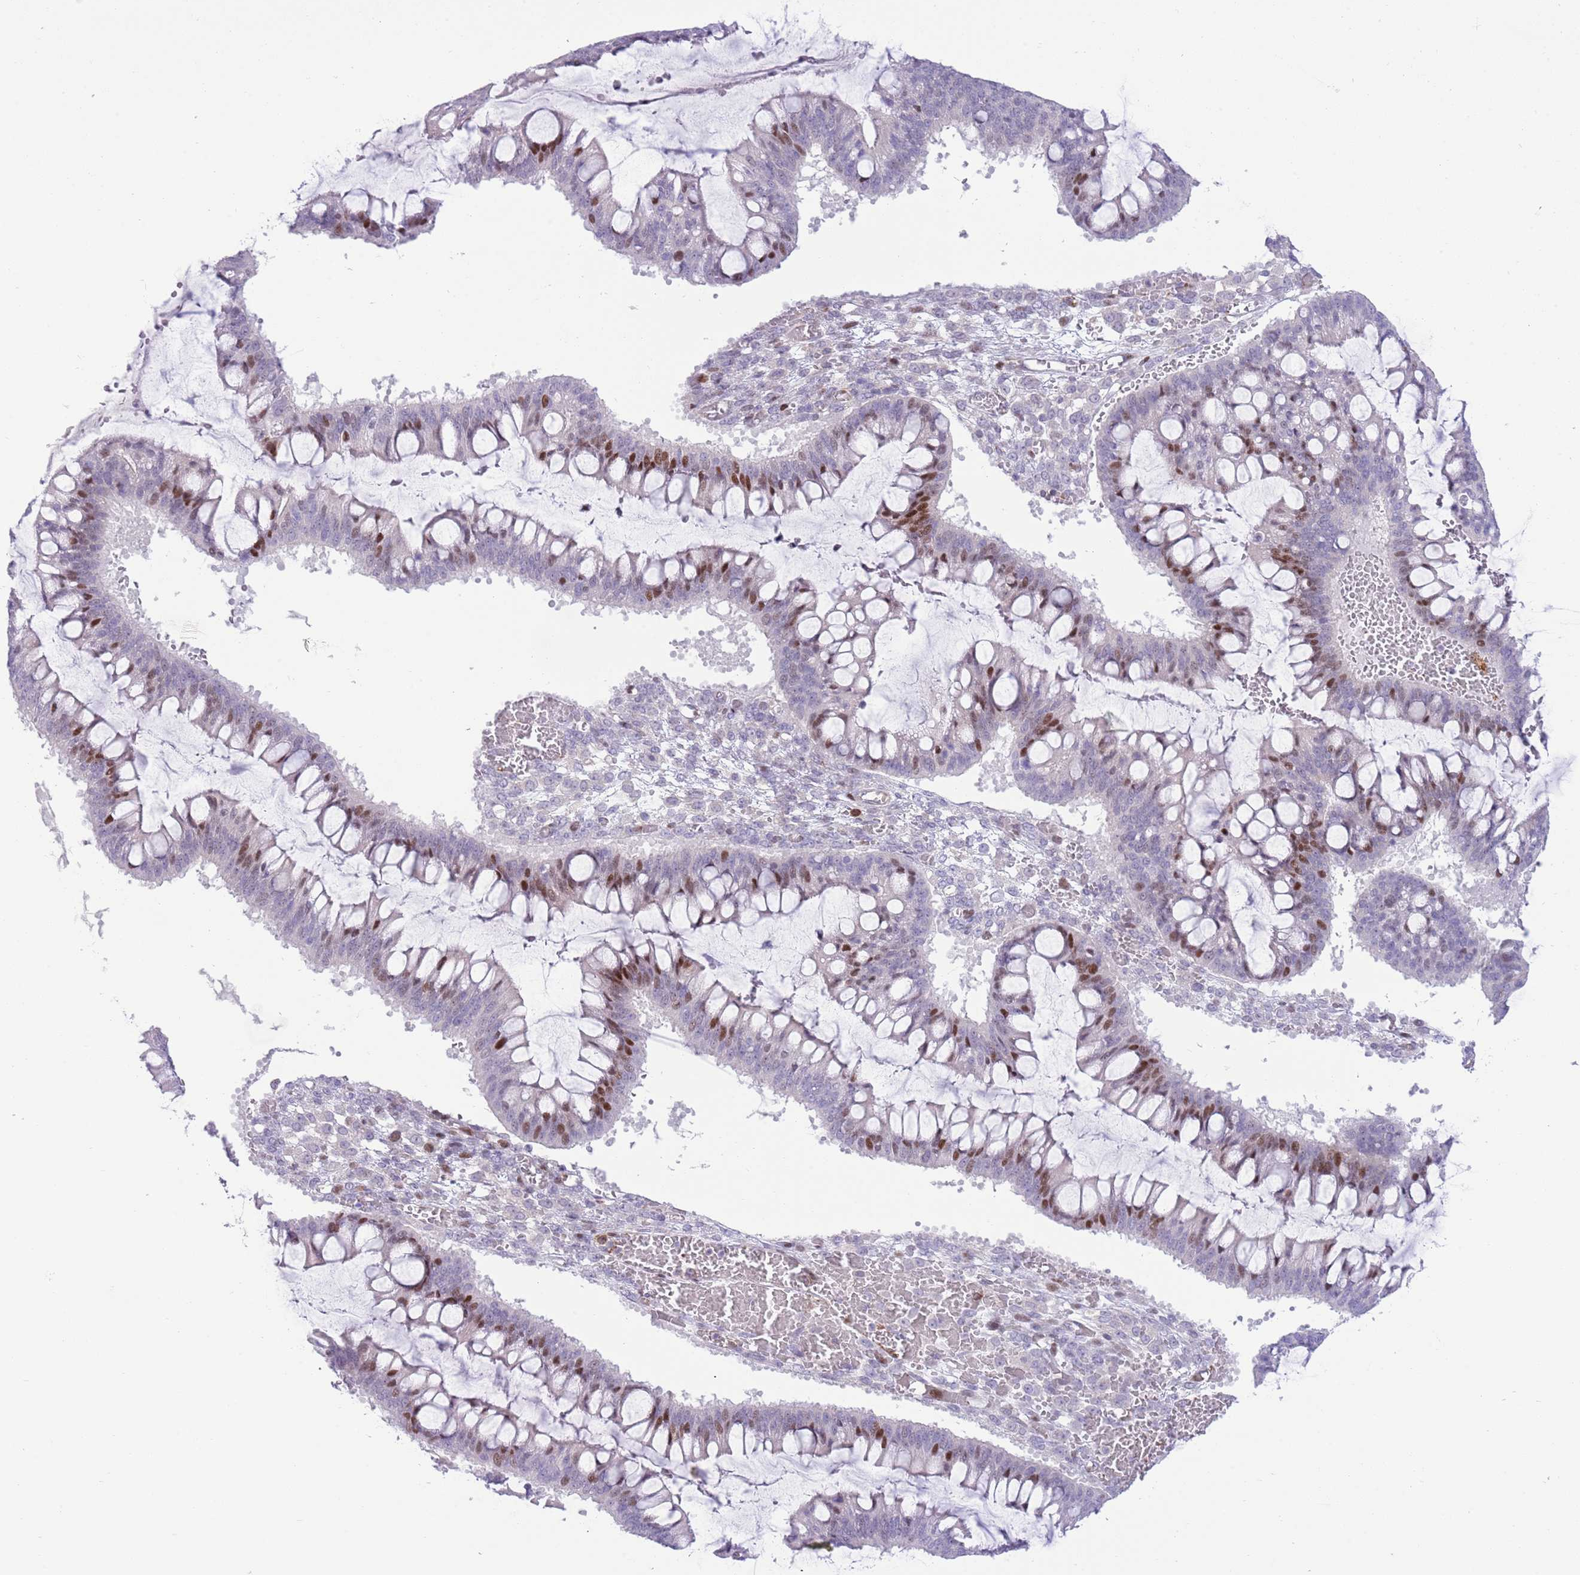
{"staining": {"intensity": "moderate", "quantity": "25%-75%", "location": "nuclear"}, "tissue": "ovarian cancer", "cell_type": "Tumor cells", "image_type": "cancer", "snomed": [{"axis": "morphology", "description": "Cystadenocarcinoma, mucinous, NOS"}, {"axis": "topography", "description": "Ovary"}], "caption": "Immunohistochemistry (IHC) of human ovarian mucinous cystadenocarcinoma exhibits medium levels of moderate nuclear expression in approximately 25%-75% of tumor cells.", "gene": "ANO8", "patient": {"sex": "female", "age": 73}}